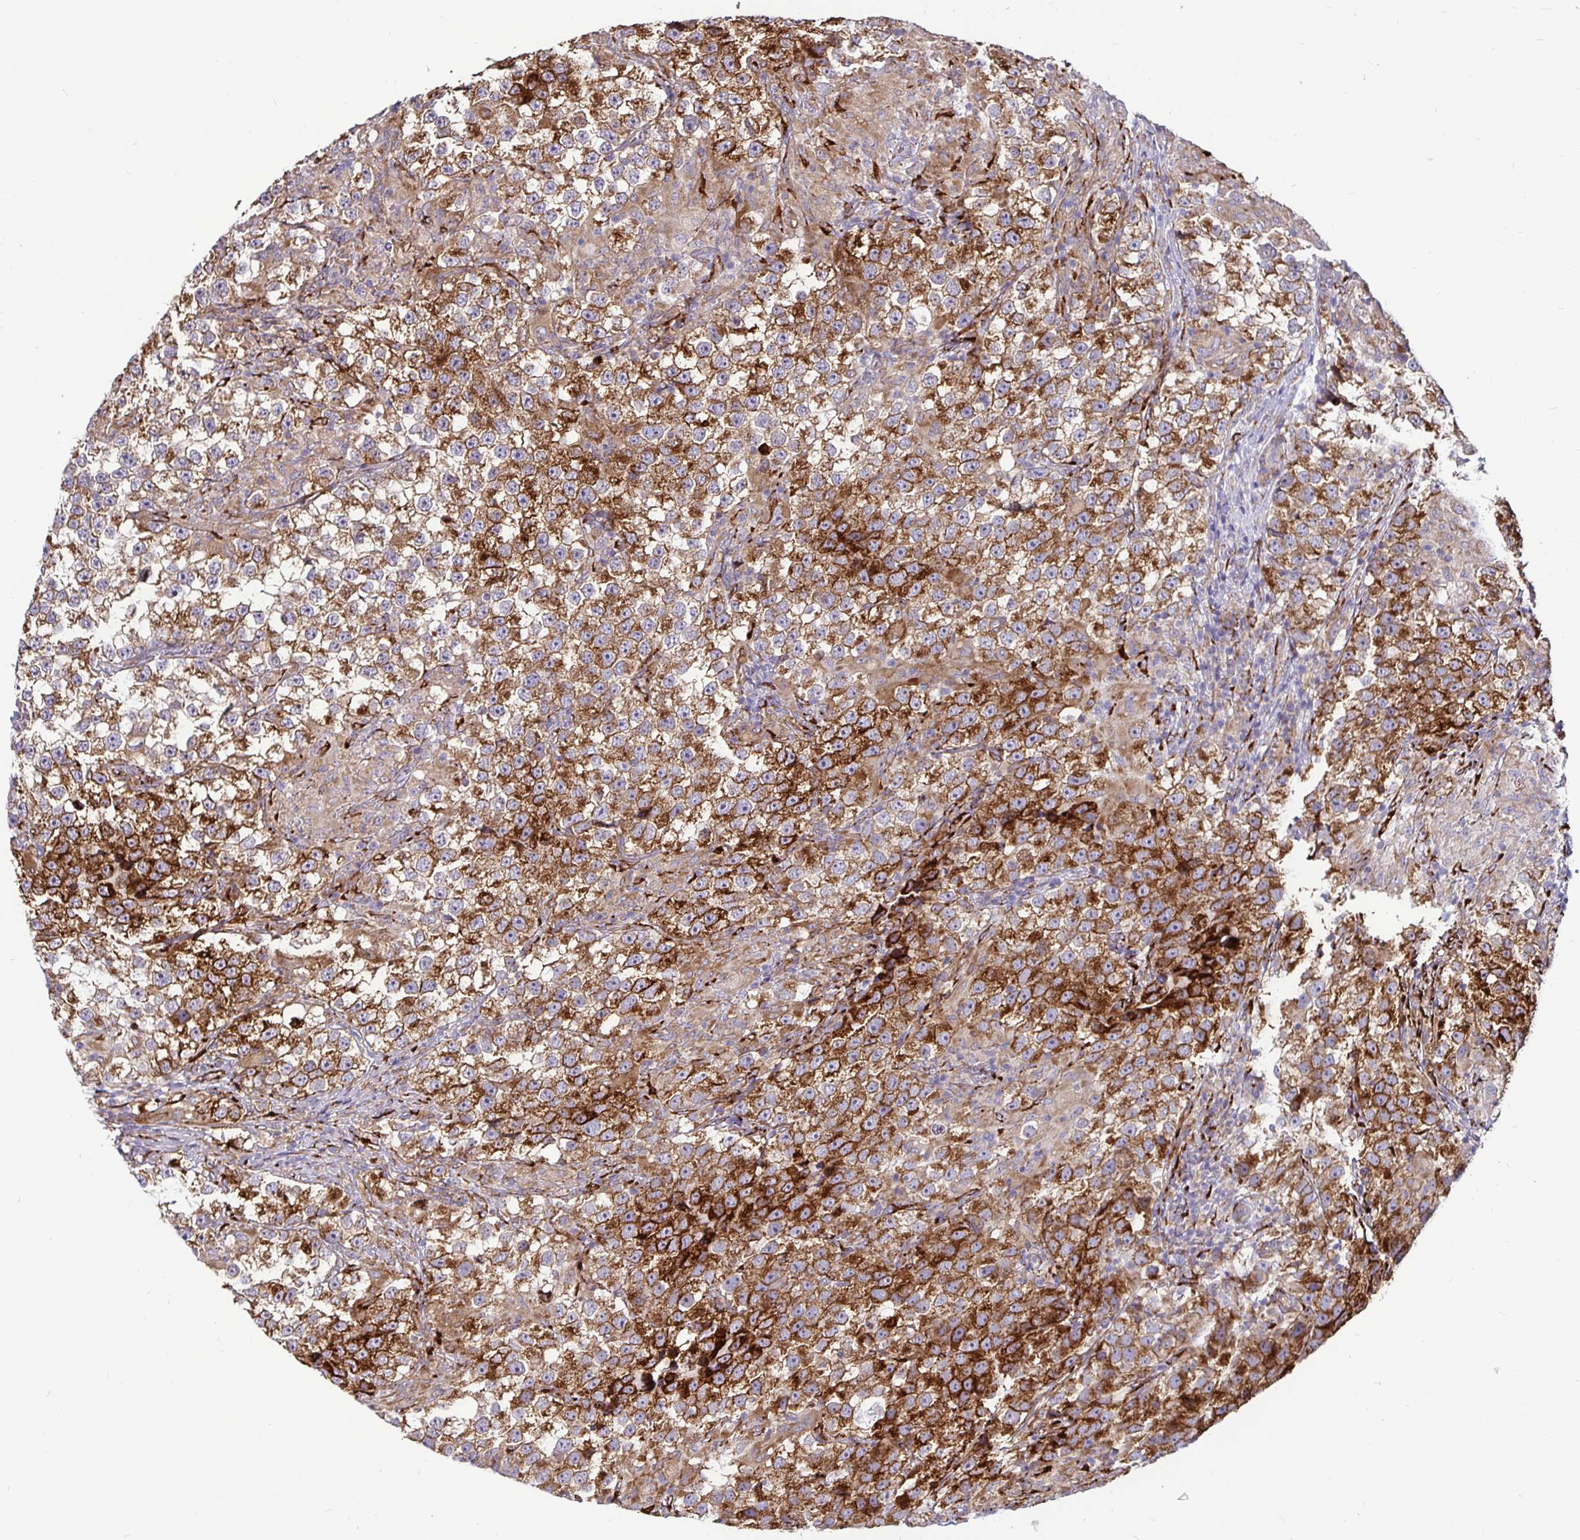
{"staining": {"intensity": "strong", "quantity": ">75%", "location": "cytoplasmic/membranous"}, "tissue": "testis cancer", "cell_type": "Tumor cells", "image_type": "cancer", "snomed": [{"axis": "morphology", "description": "Seminoma, NOS"}, {"axis": "topography", "description": "Testis"}], "caption": "Immunohistochemistry of human testis cancer reveals high levels of strong cytoplasmic/membranous positivity in approximately >75% of tumor cells.", "gene": "P4HA2", "patient": {"sex": "male", "age": 46}}